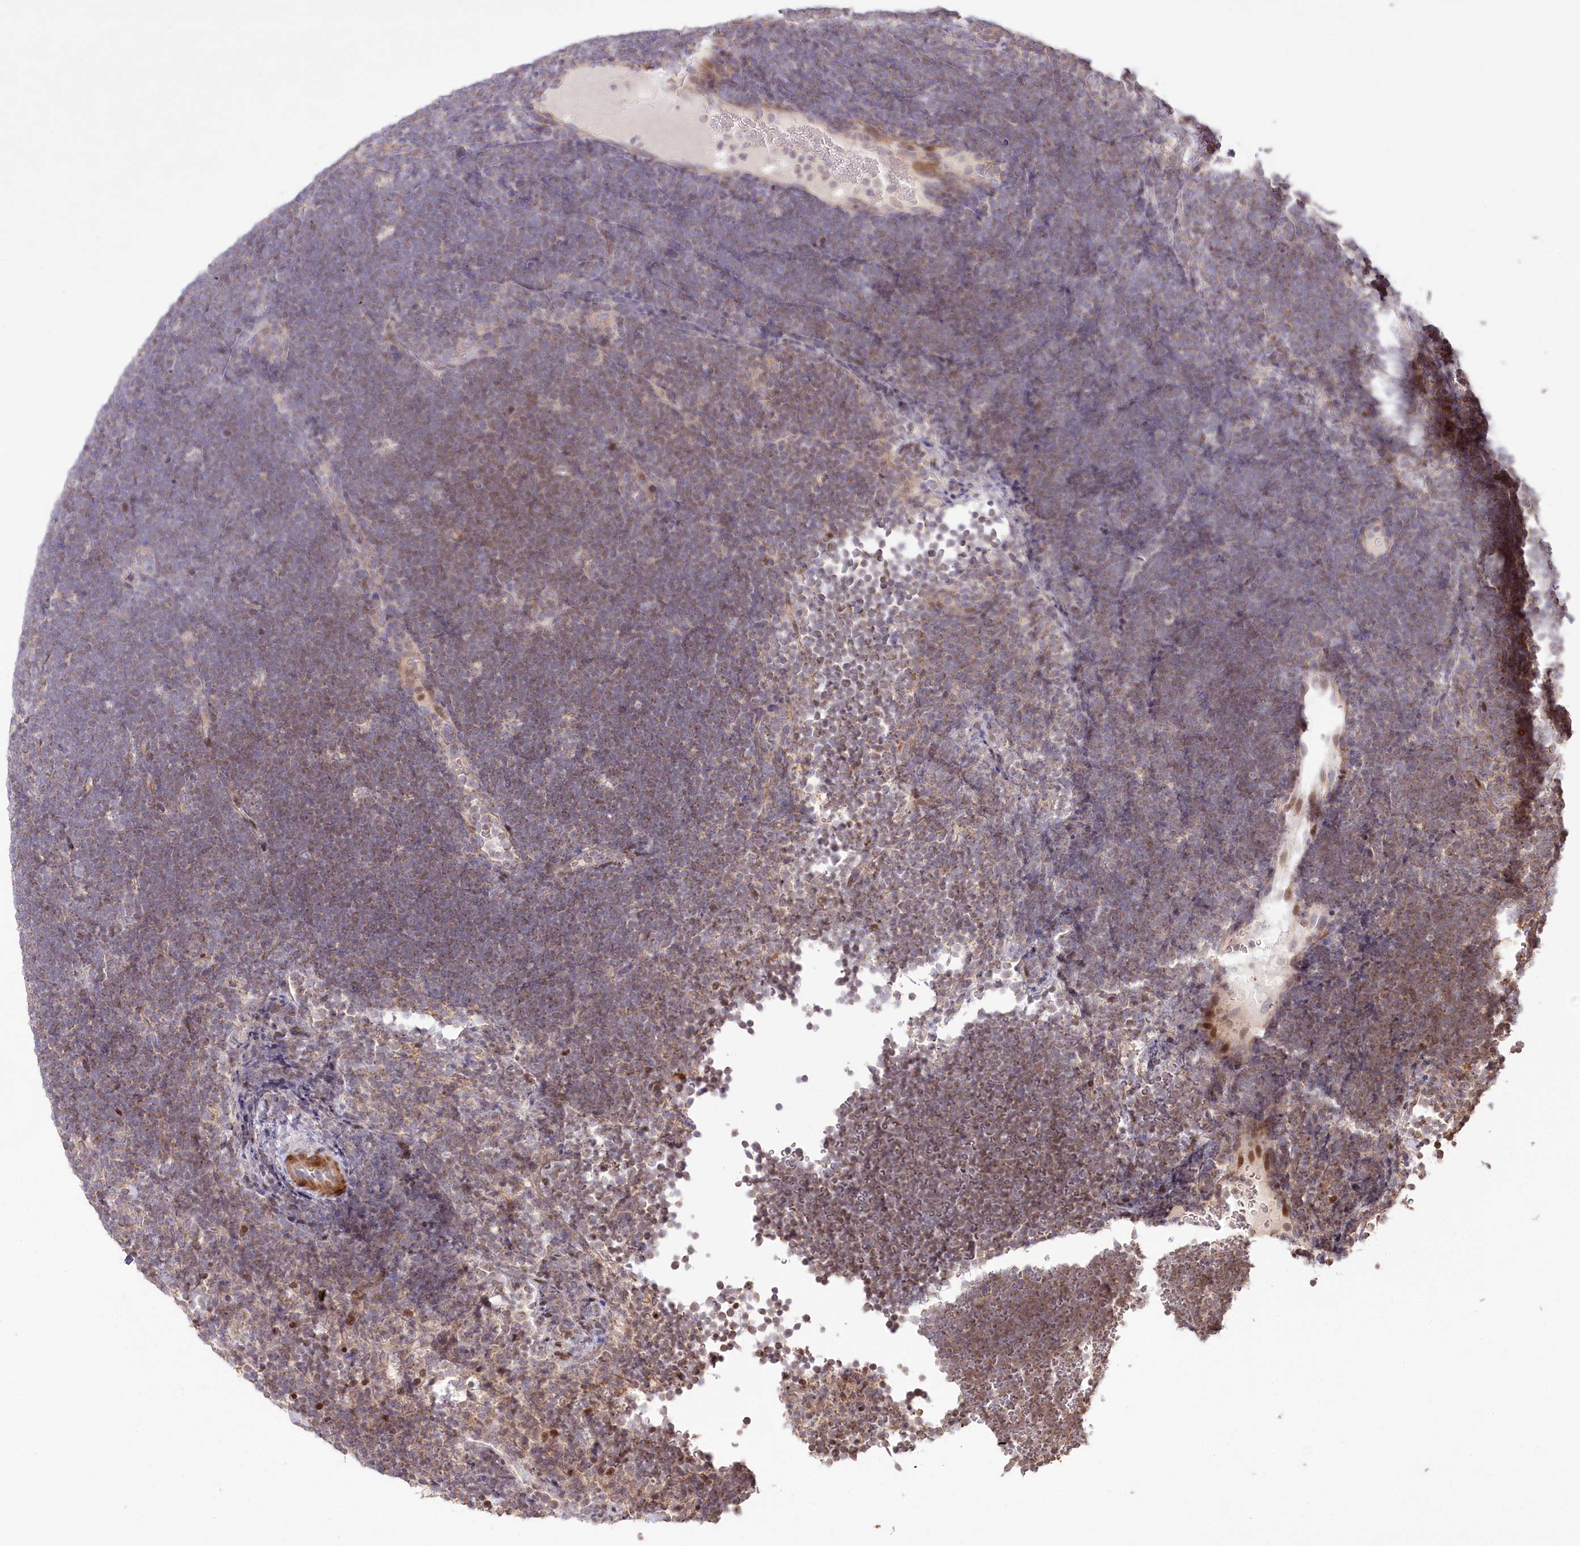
{"staining": {"intensity": "negative", "quantity": "none", "location": "none"}, "tissue": "lymphoma", "cell_type": "Tumor cells", "image_type": "cancer", "snomed": [{"axis": "morphology", "description": "Malignant lymphoma, non-Hodgkin's type, High grade"}, {"axis": "topography", "description": "Lymph node"}], "caption": "There is no significant positivity in tumor cells of lymphoma. (DAB (3,3'-diaminobenzidine) immunohistochemistry (IHC) with hematoxylin counter stain).", "gene": "PSTK", "patient": {"sex": "male", "age": 13}}